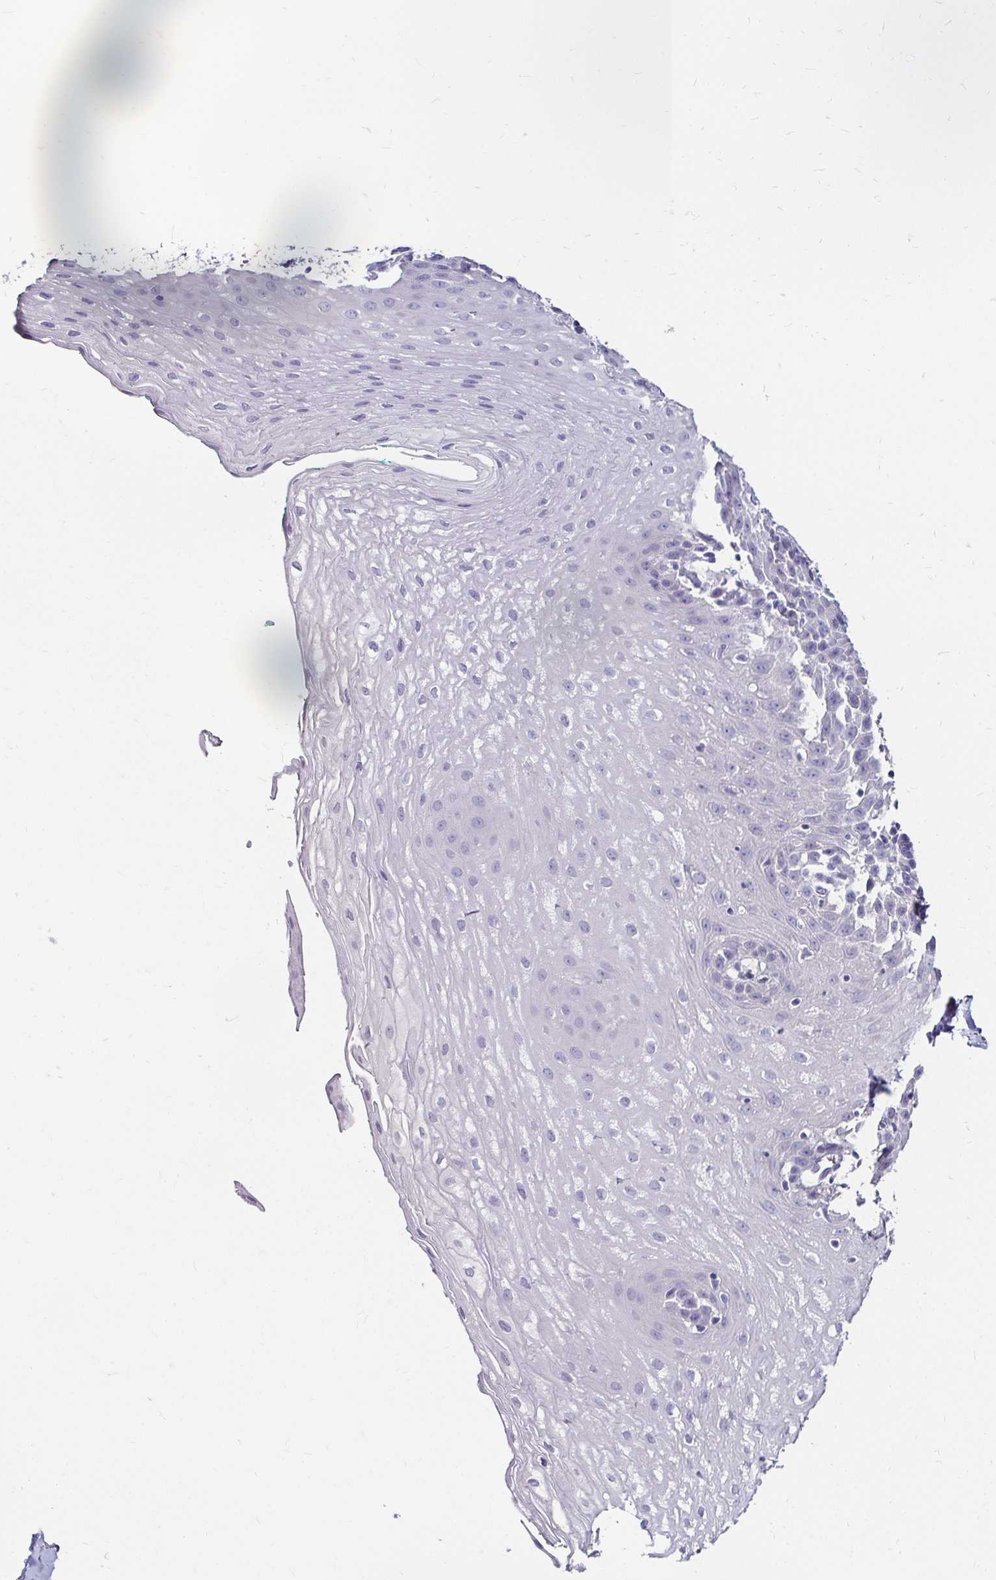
{"staining": {"intensity": "negative", "quantity": "none", "location": "none"}, "tissue": "esophagus", "cell_type": "Squamous epithelial cells", "image_type": "normal", "snomed": [{"axis": "morphology", "description": "Normal tissue, NOS"}, {"axis": "topography", "description": "Esophagus"}], "caption": "This is an immunohistochemistry (IHC) micrograph of unremarkable human esophagus. There is no positivity in squamous epithelial cells.", "gene": "SCG3", "patient": {"sex": "female", "age": 81}}